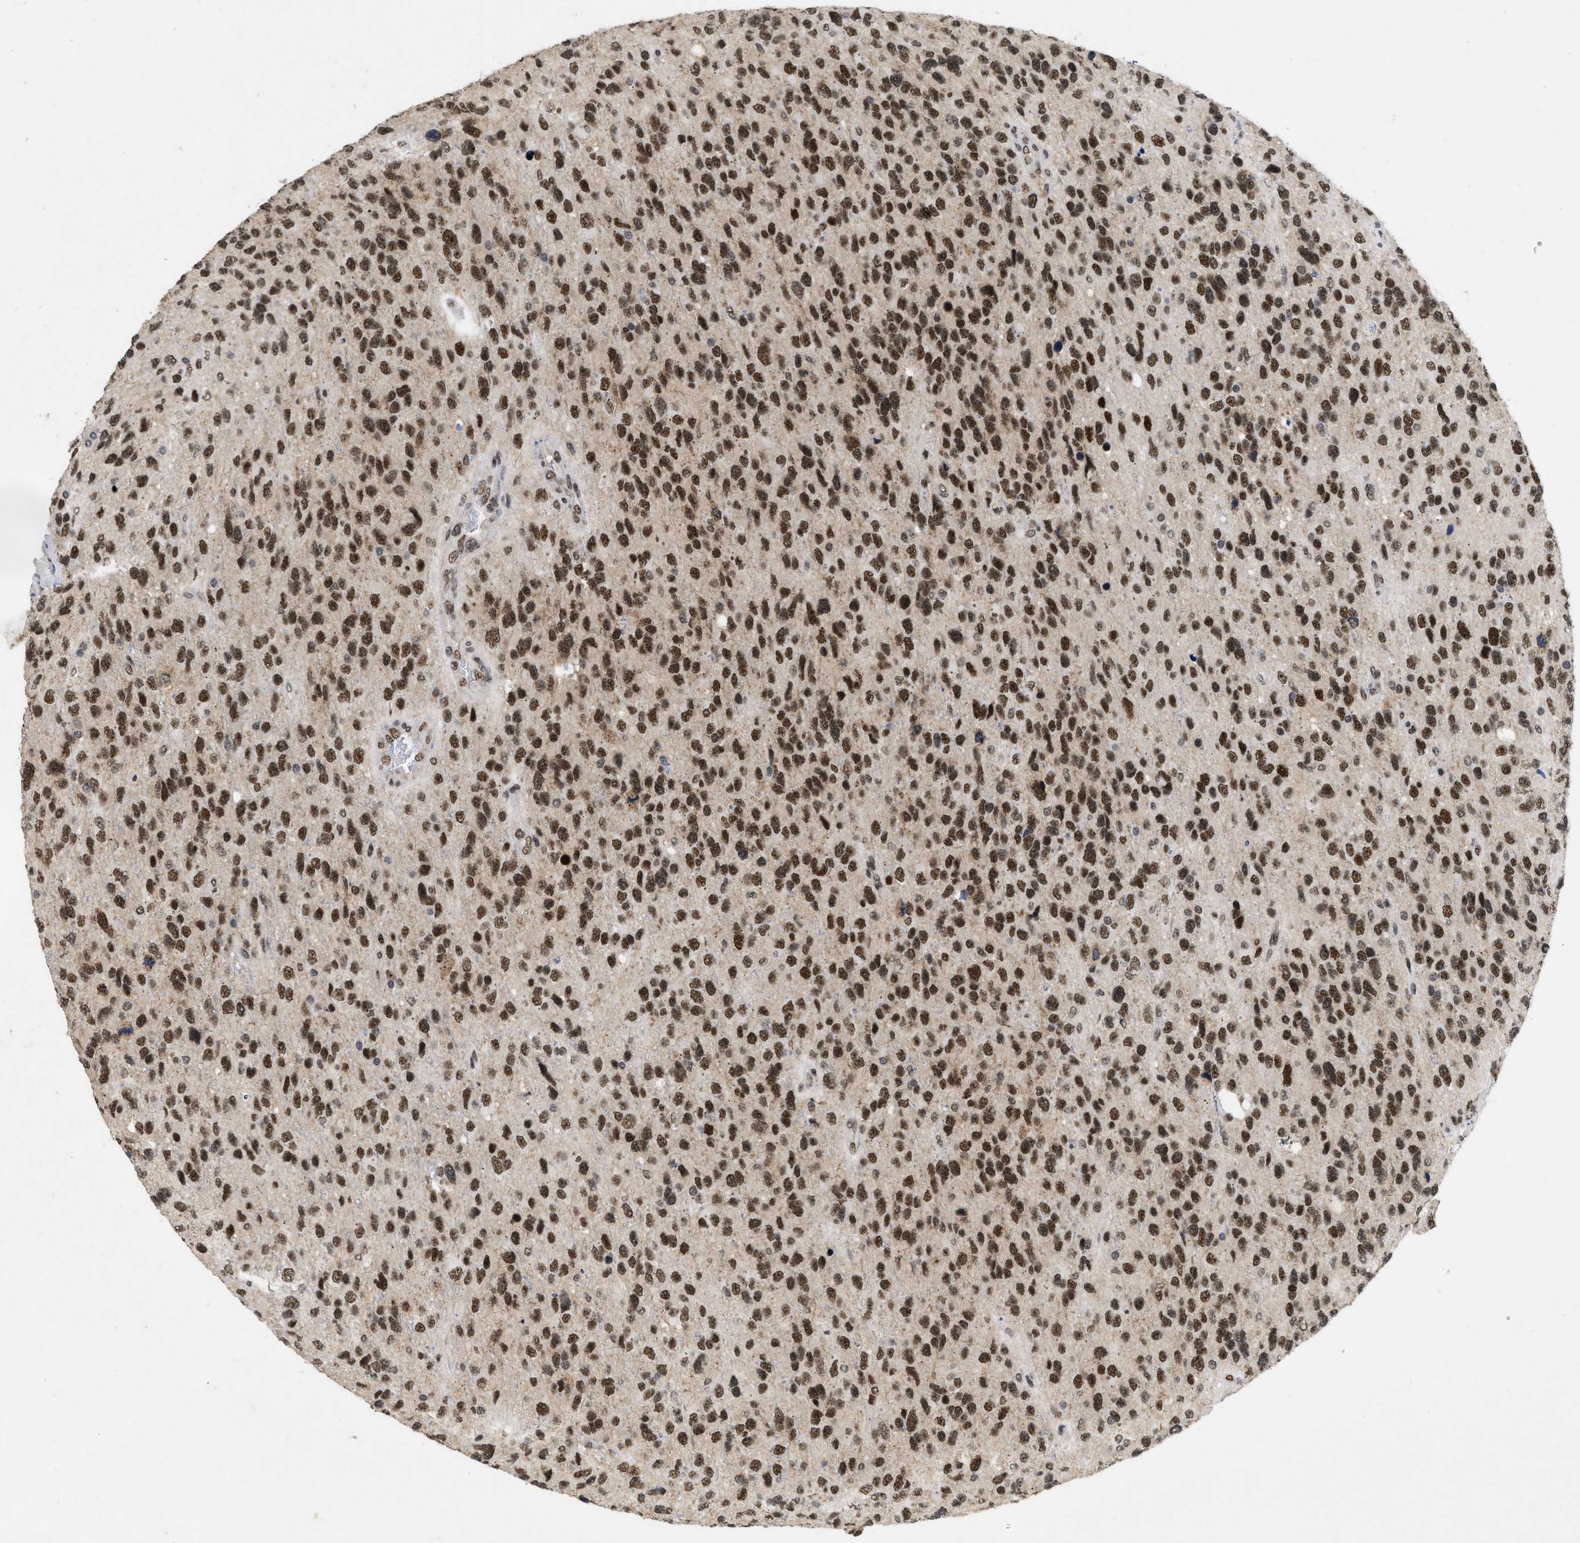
{"staining": {"intensity": "strong", "quantity": ">75%", "location": "nuclear"}, "tissue": "glioma", "cell_type": "Tumor cells", "image_type": "cancer", "snomed": [{"axis": "morphology", "description": "Glioma, malignant, High grade"}, {"axis": "topography", "description": "Brain"}], "caption": "Immunohistochemistry (IHC) (DAB (3,3'-diaminobenzidine)) staining of human malignant glioma (high-grade) reveals strong nuclear protein positivity in about >75% of tumor cells. Immunohistochemistry (IHC) stains the protein of interest in brown and the nuclei are stained blue.", "gene": "ZNF346", "patient": {"sex": "female", "age": 58}}